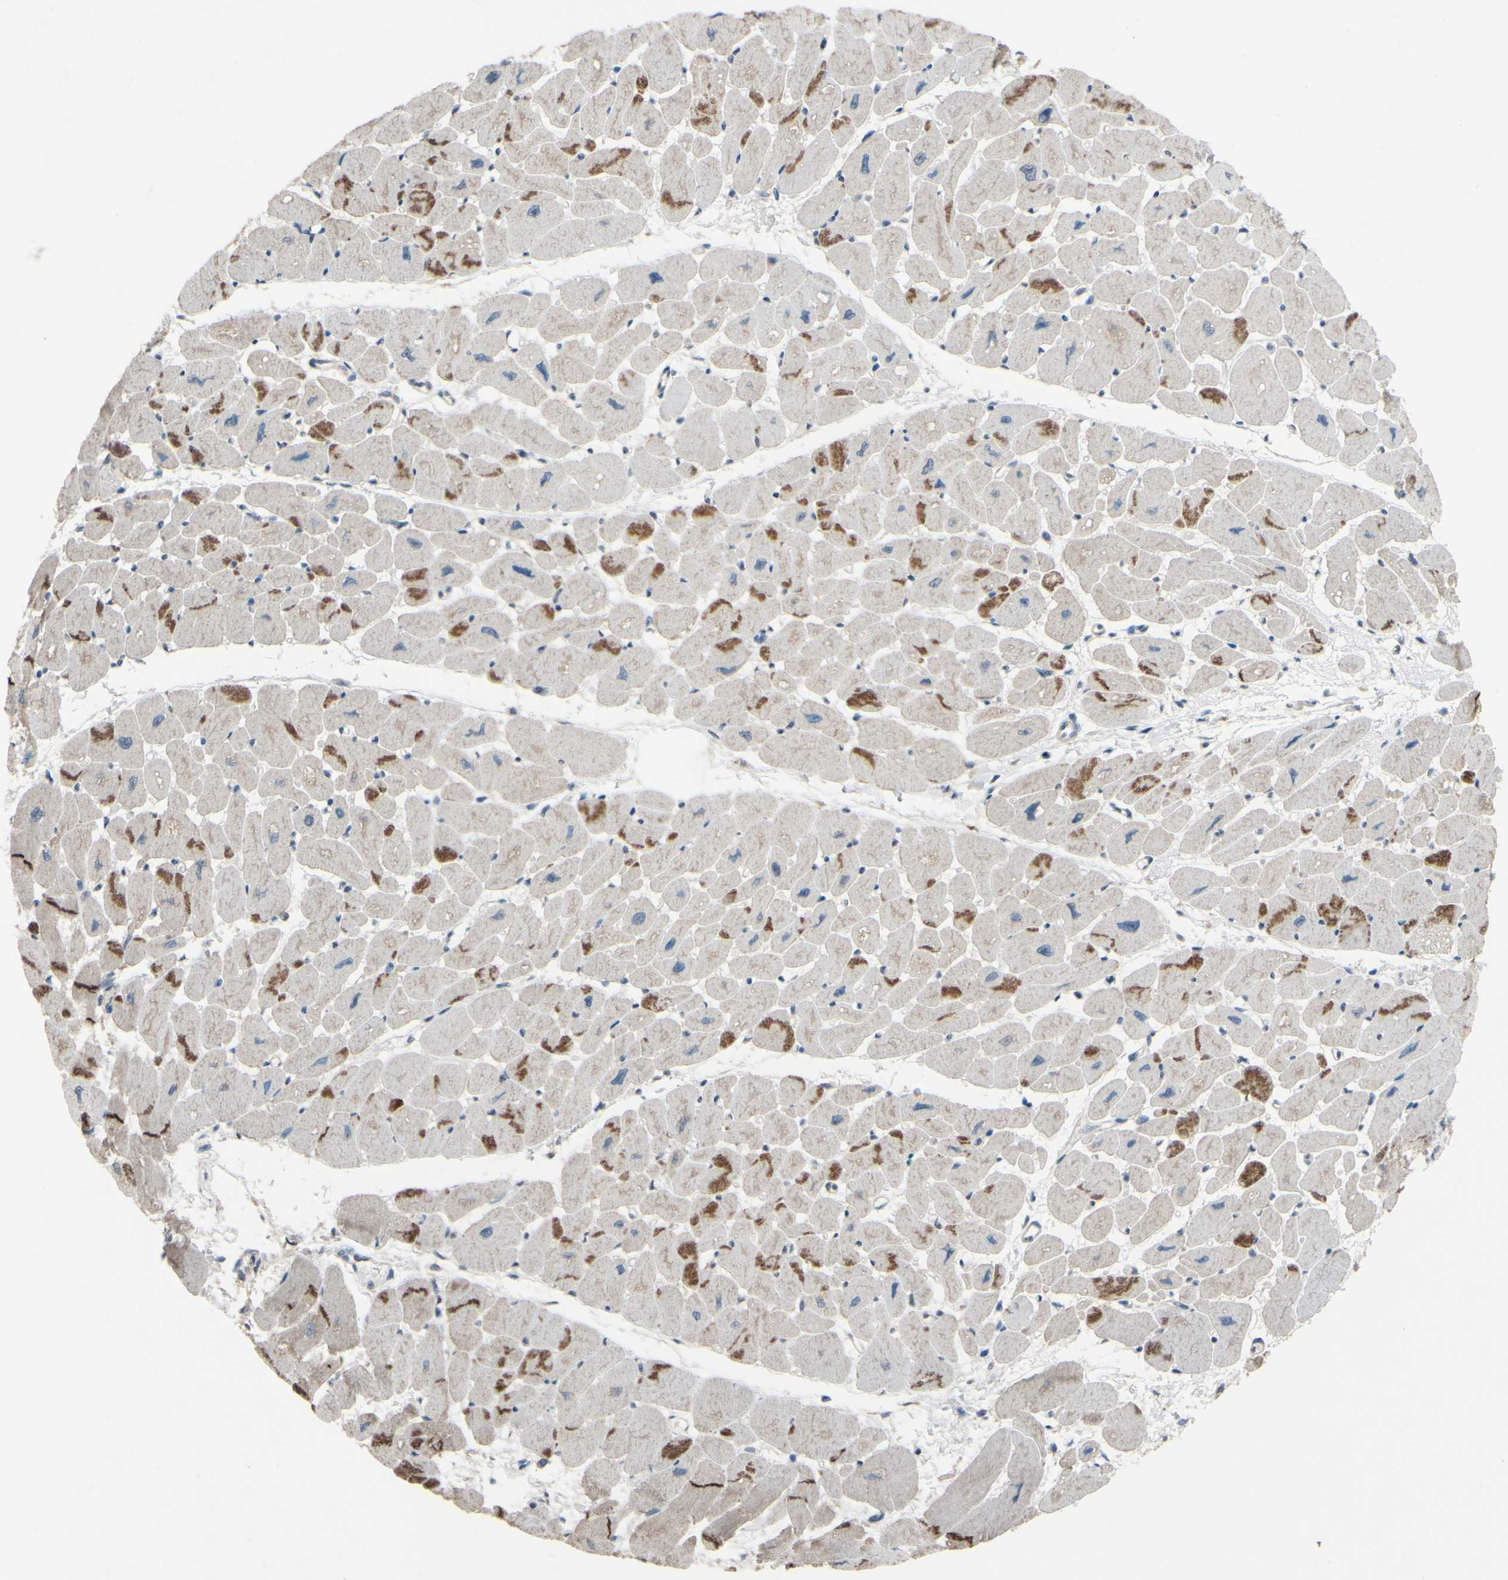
{"staining": {"intensity": "moderate", "quantity": ">75%", "location": "cytoplasmic/membranous"}, "tissue": "heart muscle", "cell_type": "Cardiomyocytes", "image_type": "normal", "snomed": [{"axis": "morphology", "description": "Normal tissue, NOS"}, {"axis": "topography", "description": "Heart"}], "caption": "This is a histology image of IHC staining of unremarkable heart muscle, which shows moderate positivity in the cytoplasmic/membranous of cardiomyocytes.", "gene": "CDCP1", "patient": {"sex": "female", "age": 54}}